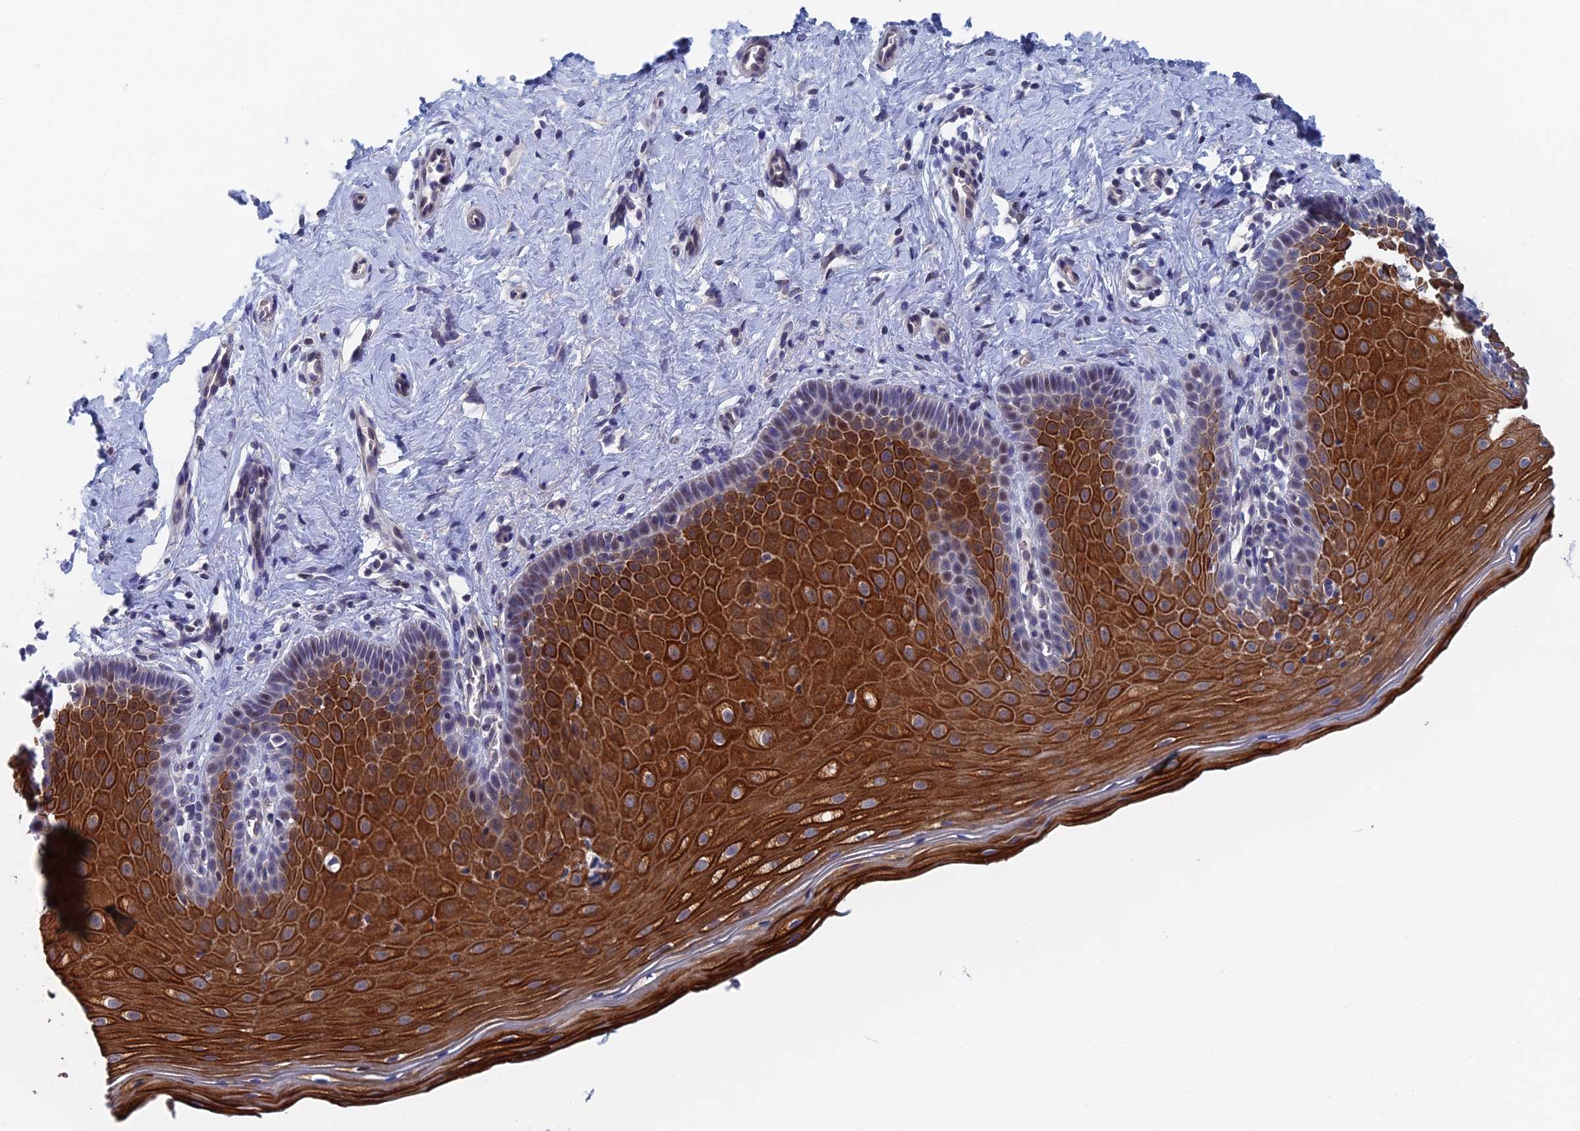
{"staining": {"intensity": "weak", "quantity": "<25%", "location": "nuclear"}, "tissue": "cervix", "cell_type": "Glandular cells", "image_type": "normal", "snomed": [{"axis": "morphology", "description": "Normal tissue, NOS"}, {"axis": "topography", "description": "Cervix"}], "caption": "This image is of normal cervix stained with immunohistochemistry (IHC) to label a protein in brown with the nuclei are counter-stained blue. There is no expression in glandular cells.", "gene": "GMNC", "patient": {"sex": "female", "age": 36}}